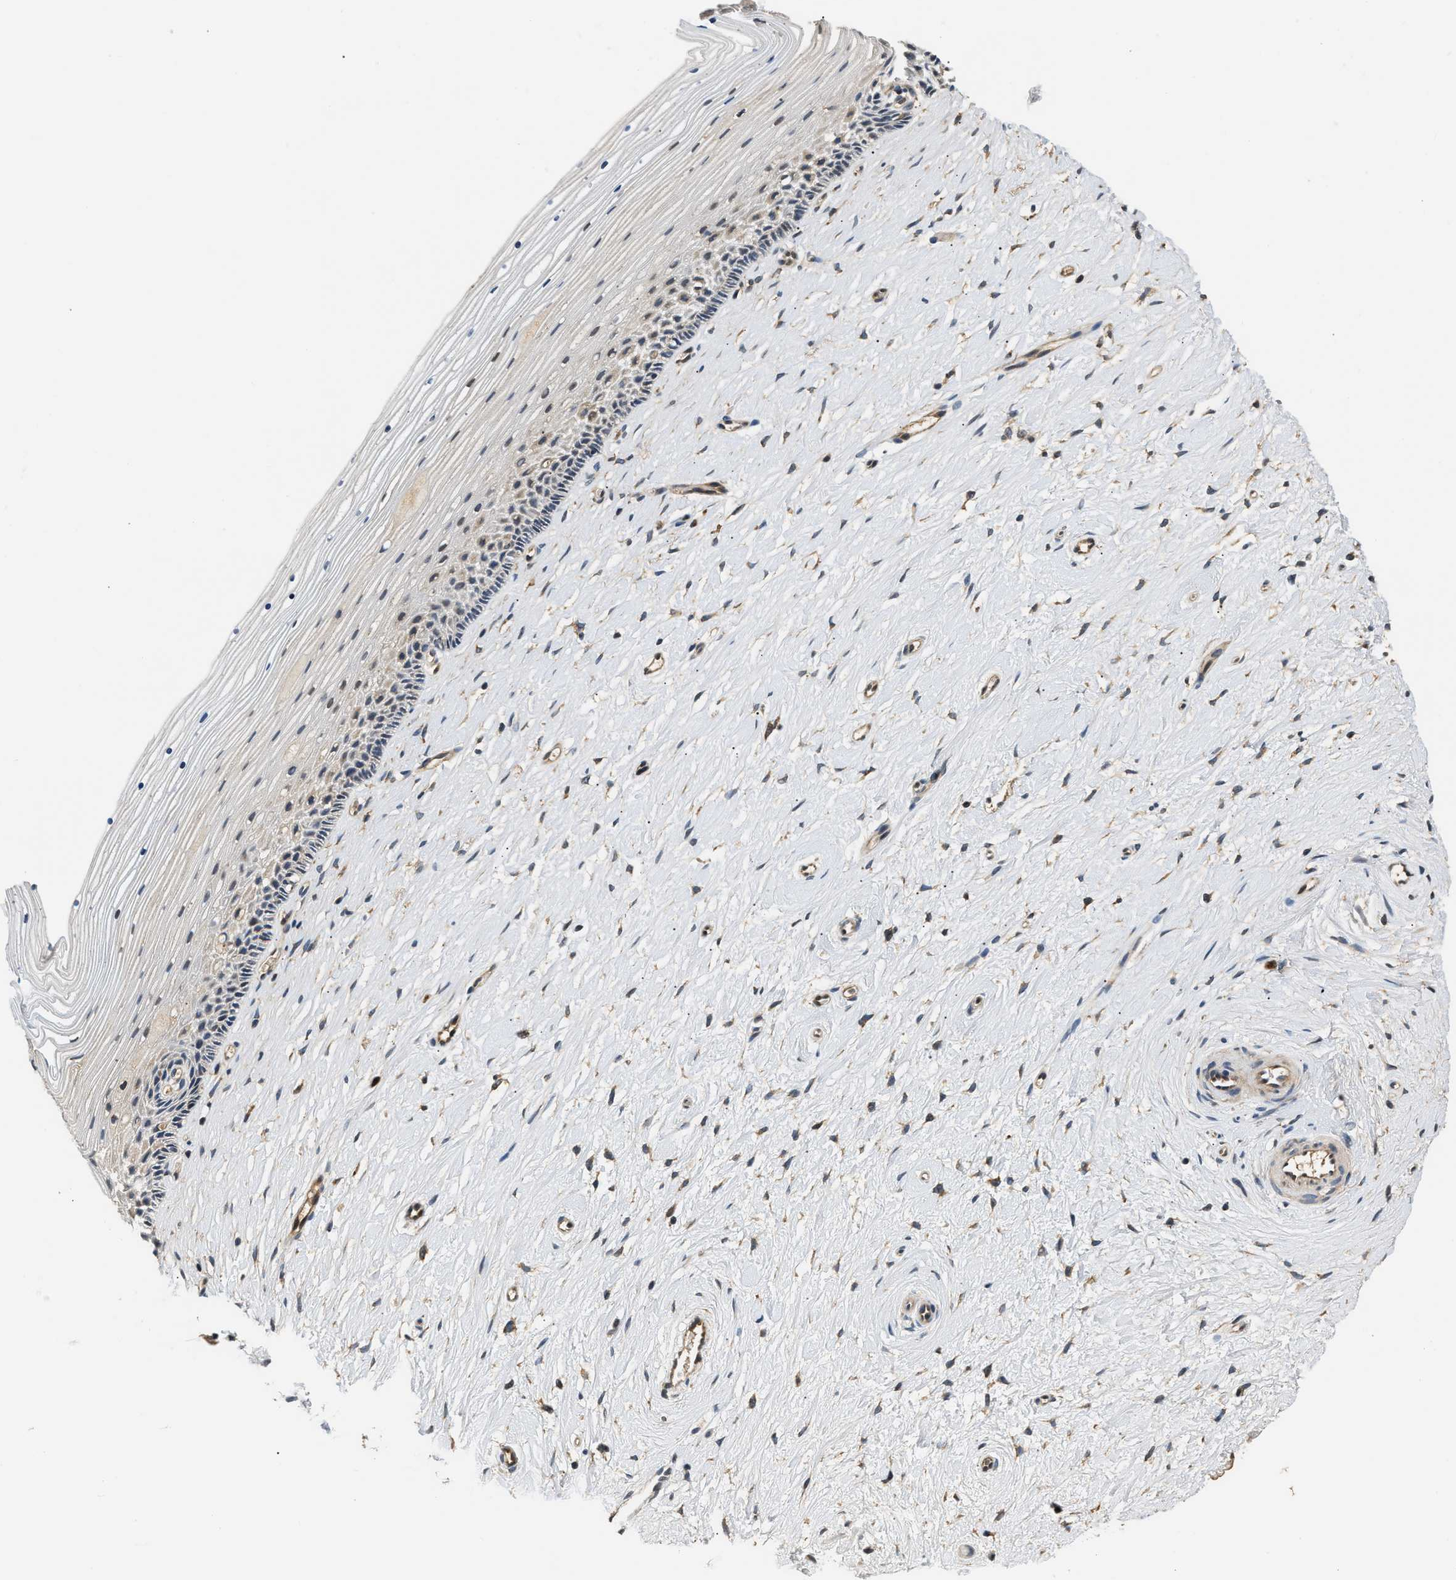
{"staining": {"intensity": "moderate", "quantity": "<25%", "location": "cytoplasmic/membranous"}, "tissue": "cervix", "cell_type": "Squamous epithelial cells", "image_type": "normal", "snomed": [{"axis": "morphology", "description": "Normal tissue, NOS"}, {"axis": "topography", "description": "Cervix"}], "caption": "Immunohistochemical staining of unremarkable cervix reveals low levels of moderate cytoplasmic/membranous staining in about <25% of squamous epithelial cells. Ihc stains the protein in brown and the nuclei are stained blue.", "gene": "TNIP2", "patient": {"sex": "female", "age": 39}}